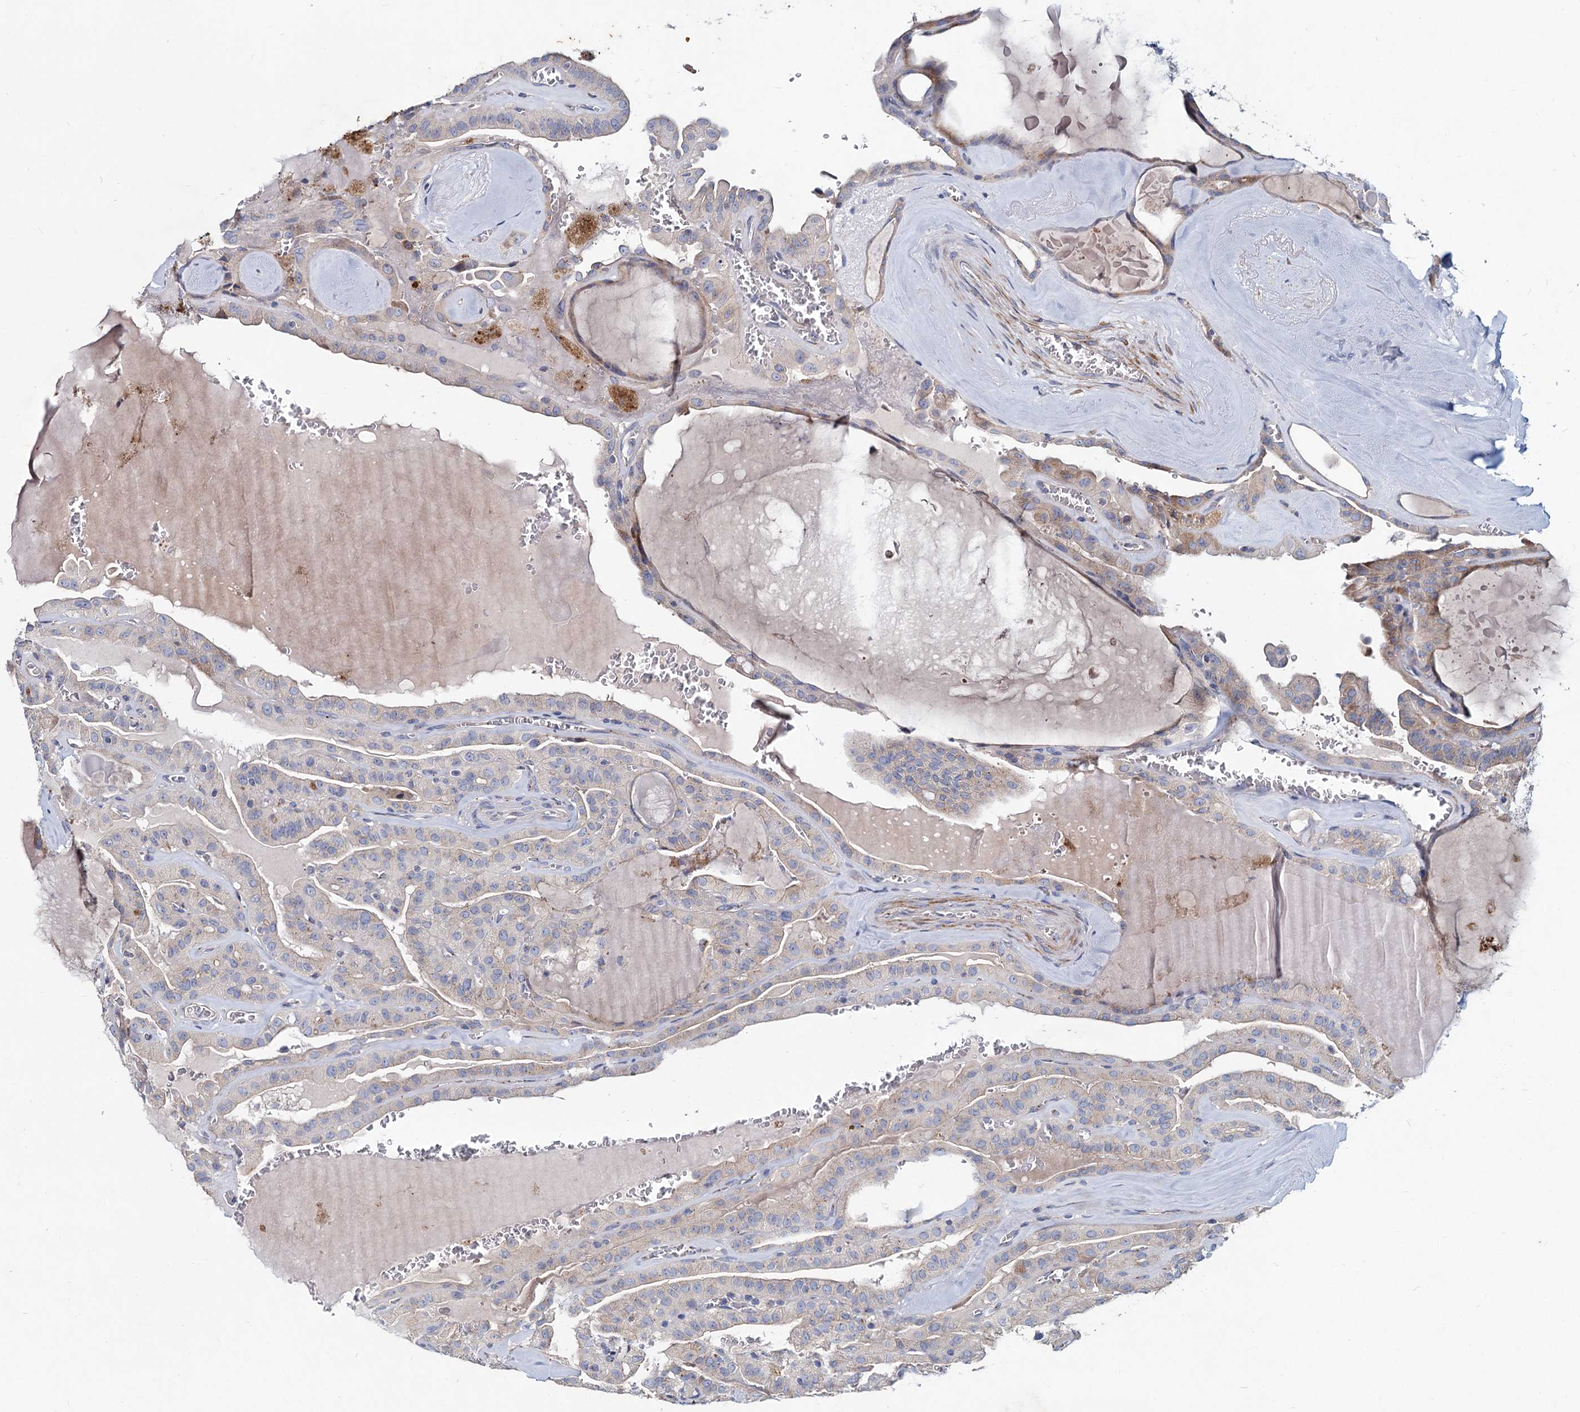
{"staining": {"intensity": "negative", "quantity": "none", "location": "none"}, "tissue": "thyroid cancer", "cell_type": "Tumor cells", "image_type": "cancer", "snomed": [{"axis": "morphology", "description": "Papillary adenocarcinoma, NOS"}, {"axis": "topography", "description": "Thyroid gland"}], "caption": "The immunohistochemistry micrograph has no significant staining in tumor cells of thyroid cancer tissue.", "gene": "AGBL4", "patient": {"sex": "male", "age": 52}}